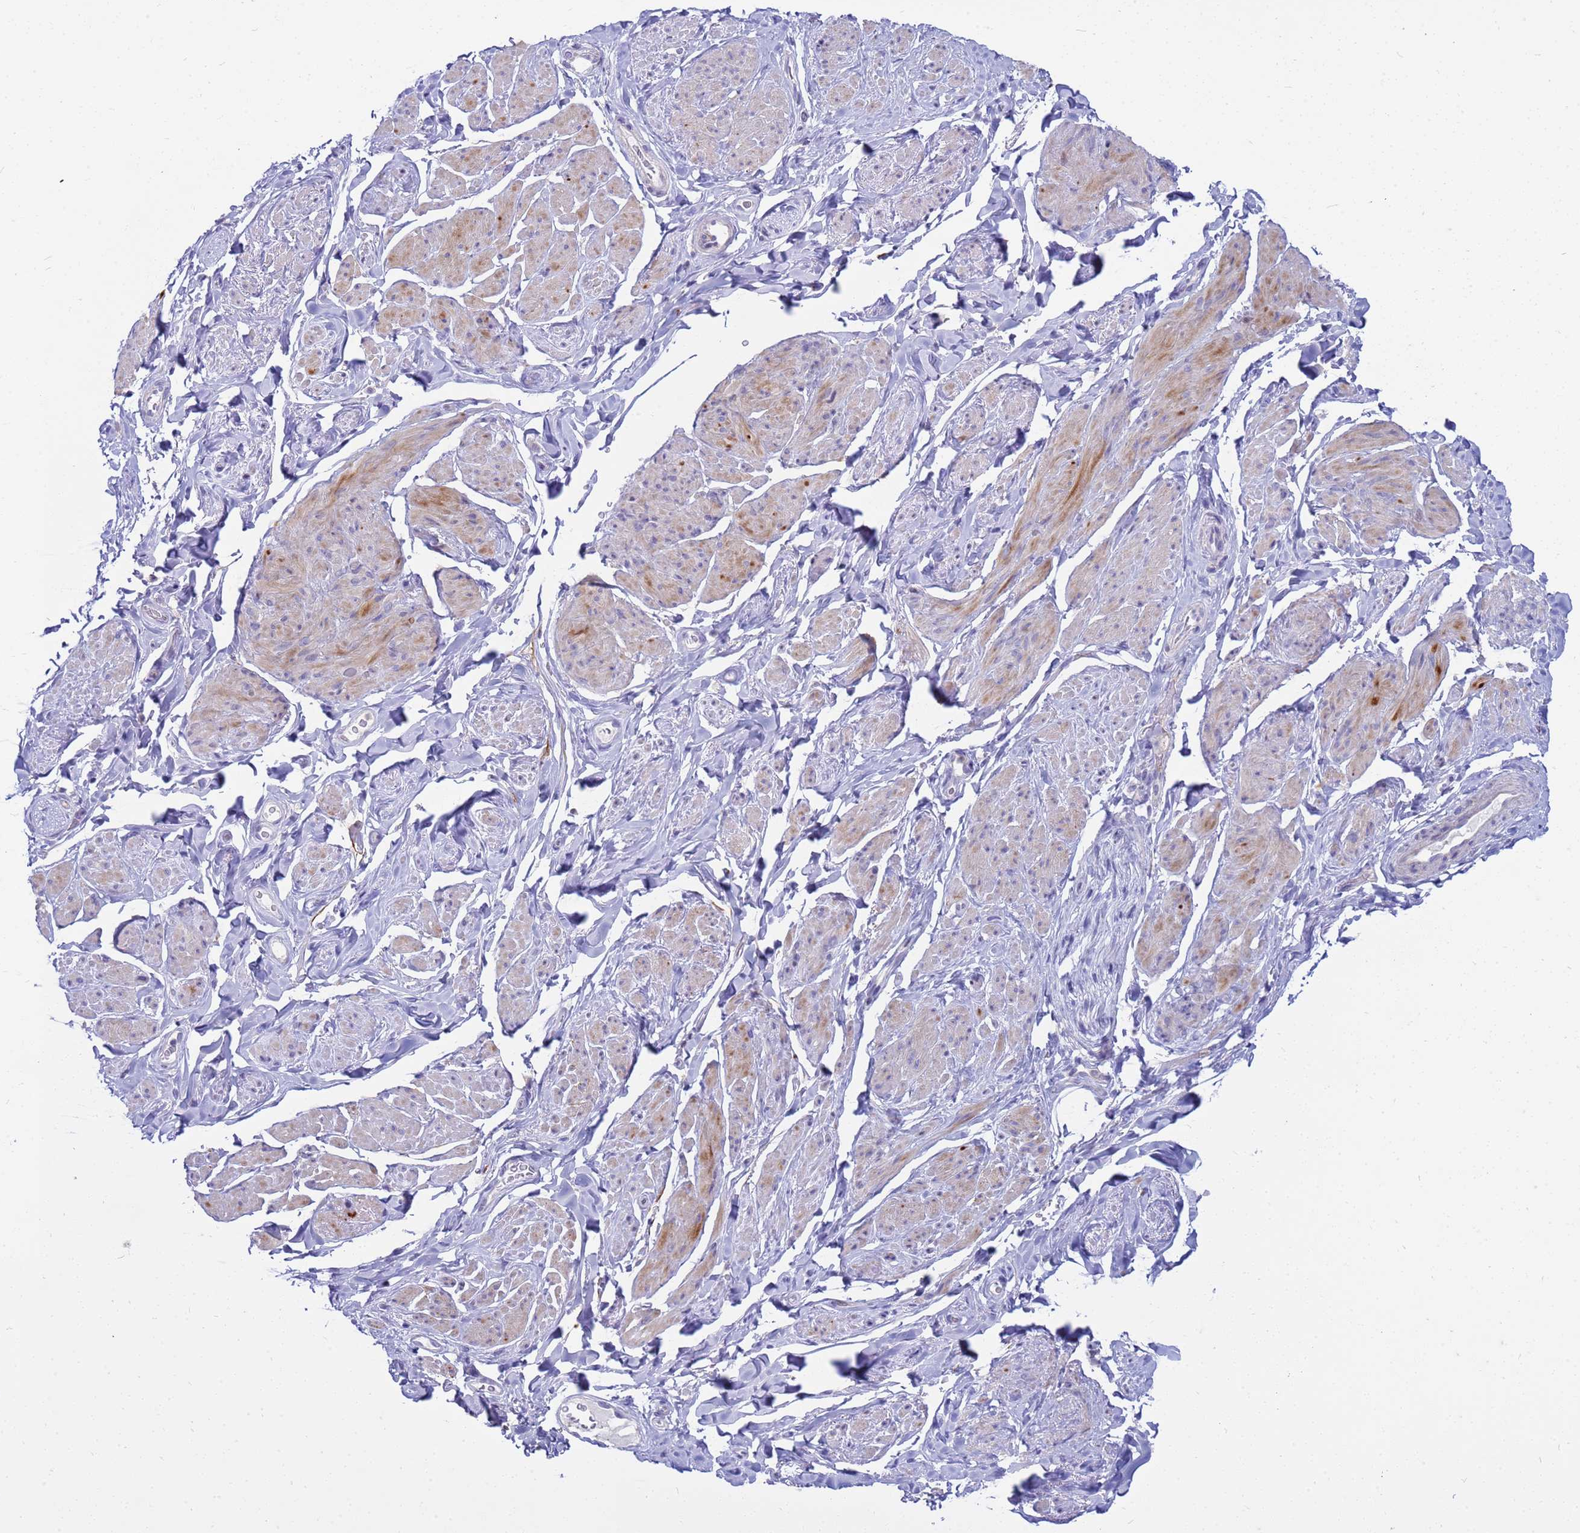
{"staining": {"intensity": "moderate", "quantity": "<25%", "location": "cytoplasmic/membranous"}, "tissue": "smooth muscle", "cell_type": "Smooth muscle cells", "image_type": "normal", "snomed": [{"axis": "morphology", "description": "Normal tissue, NOS"}, {"axis": "topography", "description": "Smooth muscle"}, {"axis": "topography", "description": "Peripheral nerve tissue"}], "caption": "Immunohistochemical staining of unremarkable smooth muscle demonstrates low levels of moderate cytoplasmic/membranous positivity in about <25% of smooth muscle cells.", "gene": "LRATD1", "patient": {"sex": "male", "age": 69}}